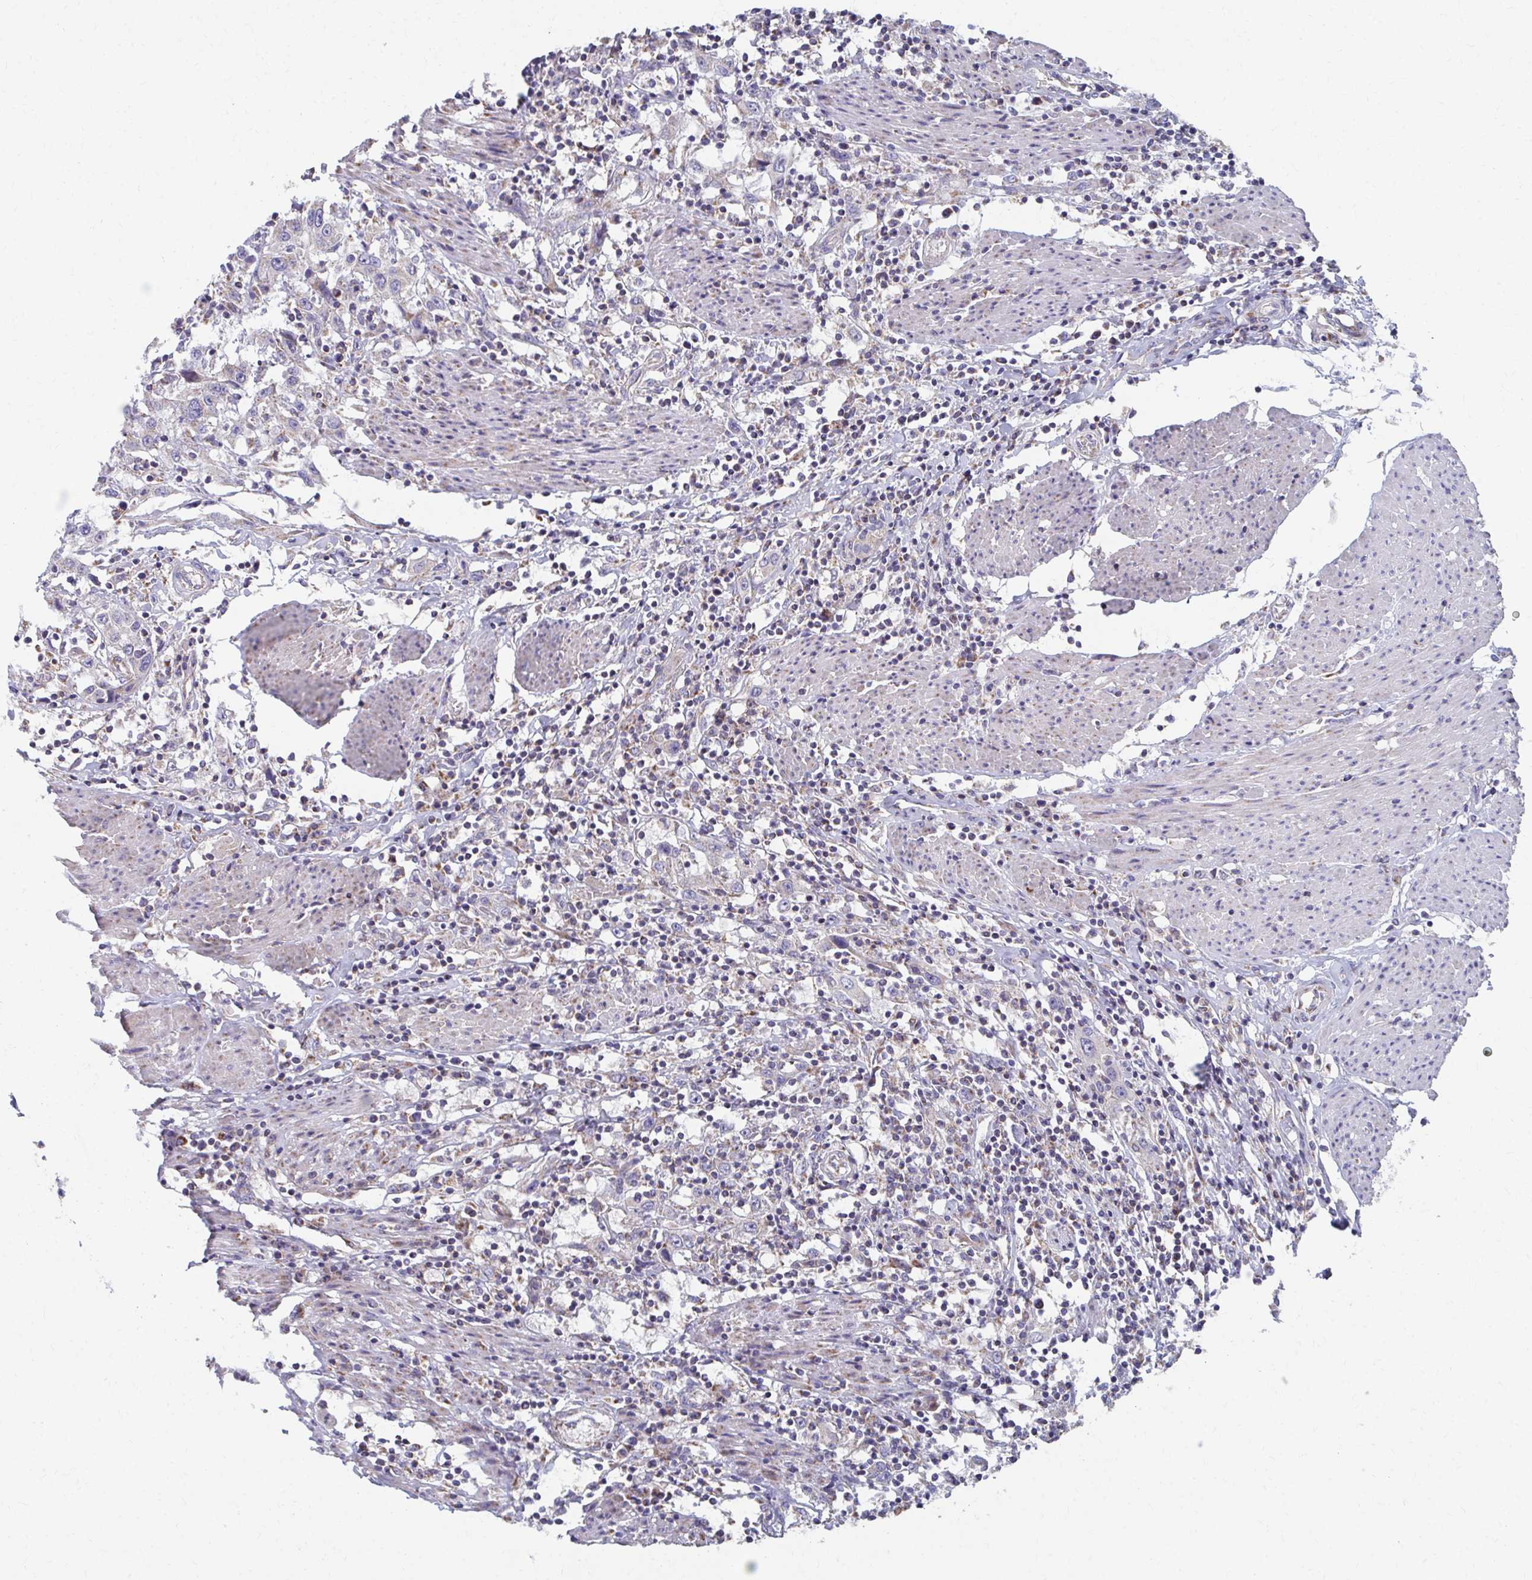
{"staining": {"intensity": "negative", "quantity": "none", "location": "none"}, "tissue": "urothelial cancer", "cell_type": "Tumor cells", "image_type": "cancer", "snomed": [{"axis": "morphology", "description": "Urothelial carcinoma, High grade"}, {"axis": "topography", "description": "Urinary bladder"}], "caption": "There is no significant positivity in tumor cells of urothelial cancer.", "gene": "RCC1L", "patient": {"sex": "male", "age": 61}}